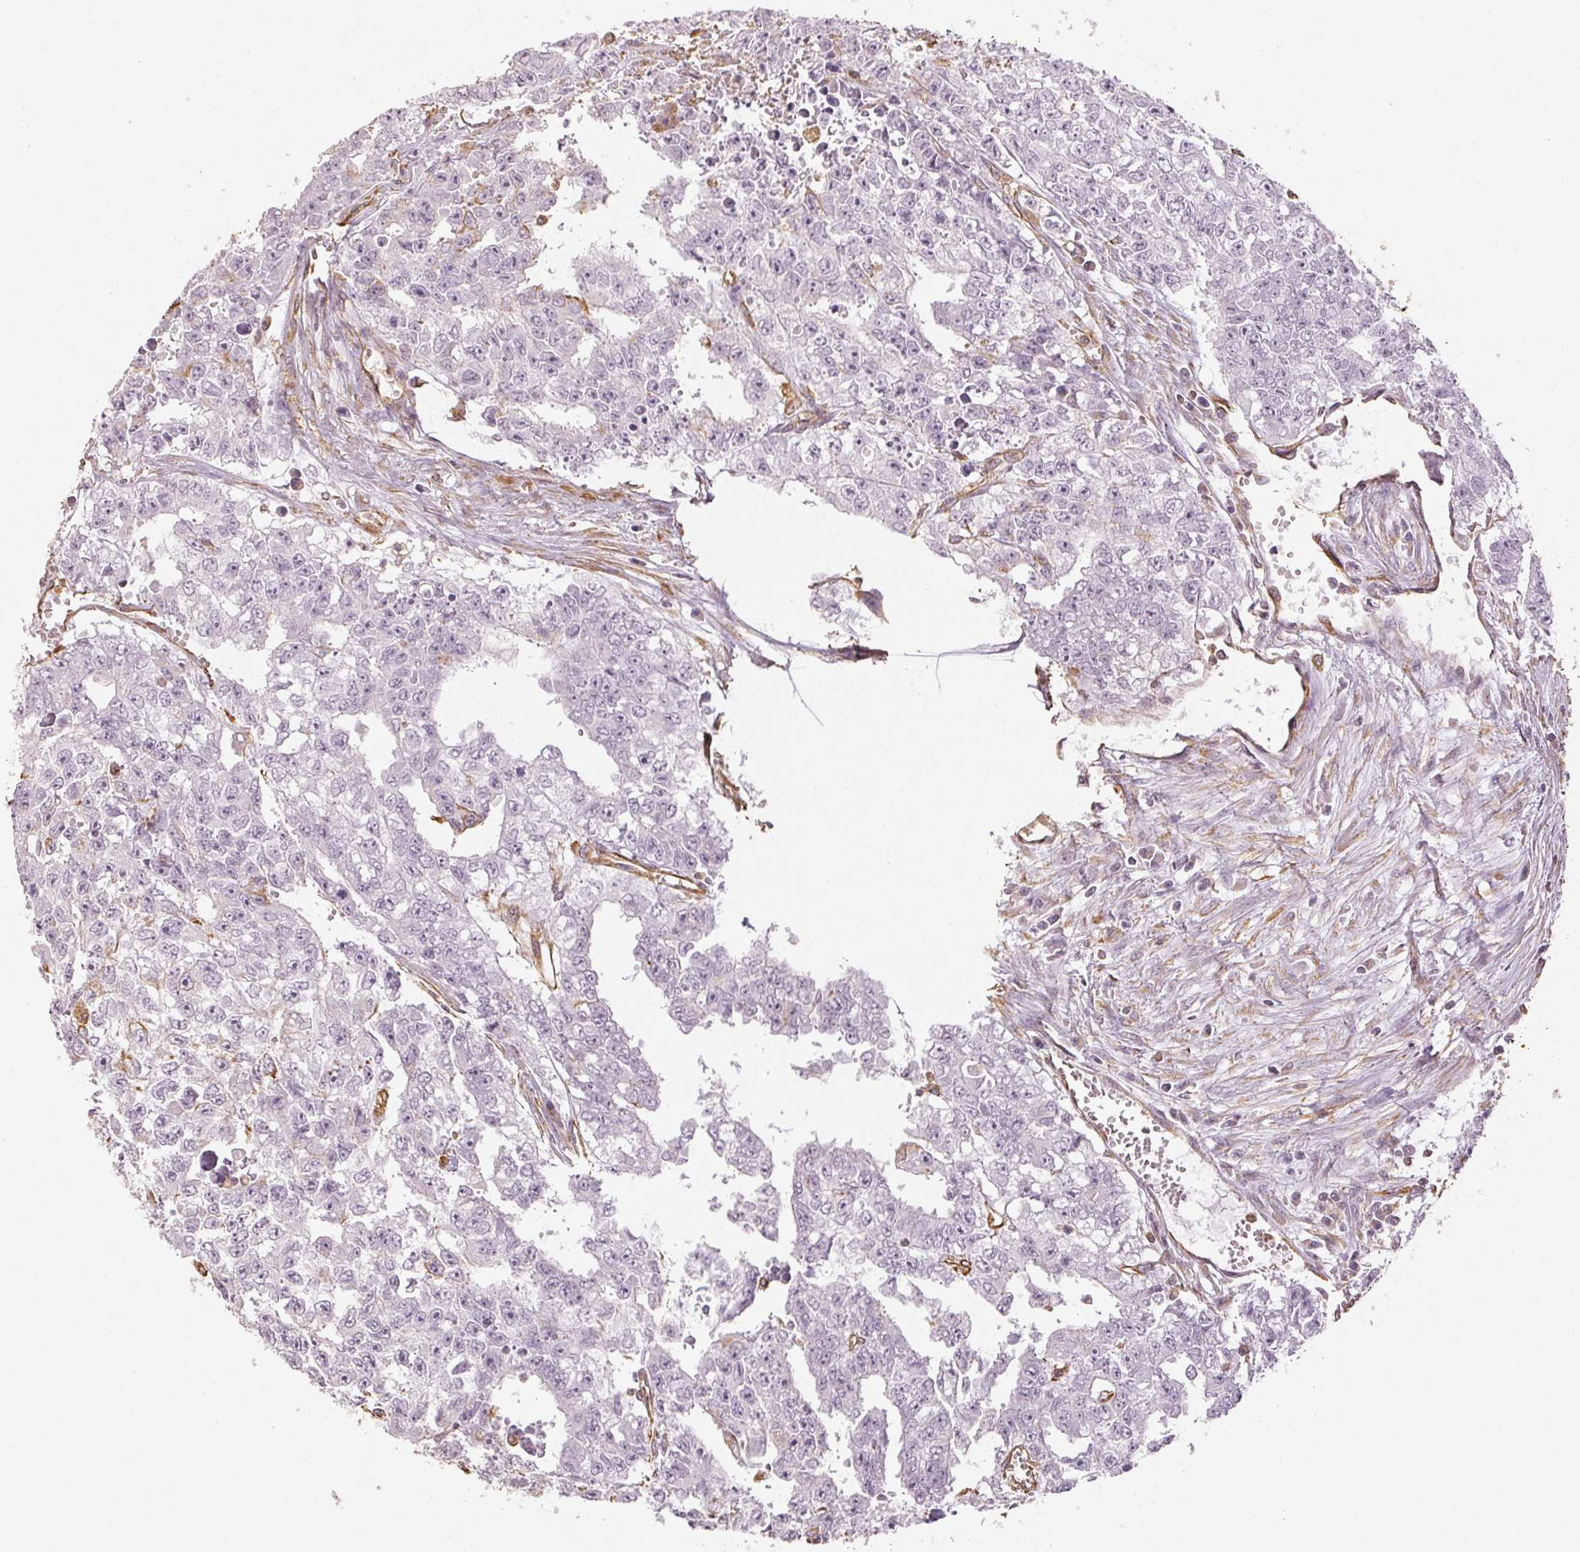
{"staining": {"intensity": "negative", "quantity": "none", "location": "none"}, "tissue": "testis cancer", "cell_type": "Tumor cells", "image_type": "cancer", "snomed": [{"axis": "morphology", "description": "Carcinoma, Embryonal, NOS"}, {"axis": "morphology", "description": "Teratoma, malignant, NOS"}, {"axis": "topography", "description": "Testis"}], "caption": "Tumor cells are negative for protein expression in human testis cancer. (DAB (3,3'-diaminobenzidine) IHC visualized using brightfield microscopy, high magnification).", "gene": "COL7A1", "patient": {"sex": "male", "age": 24}}